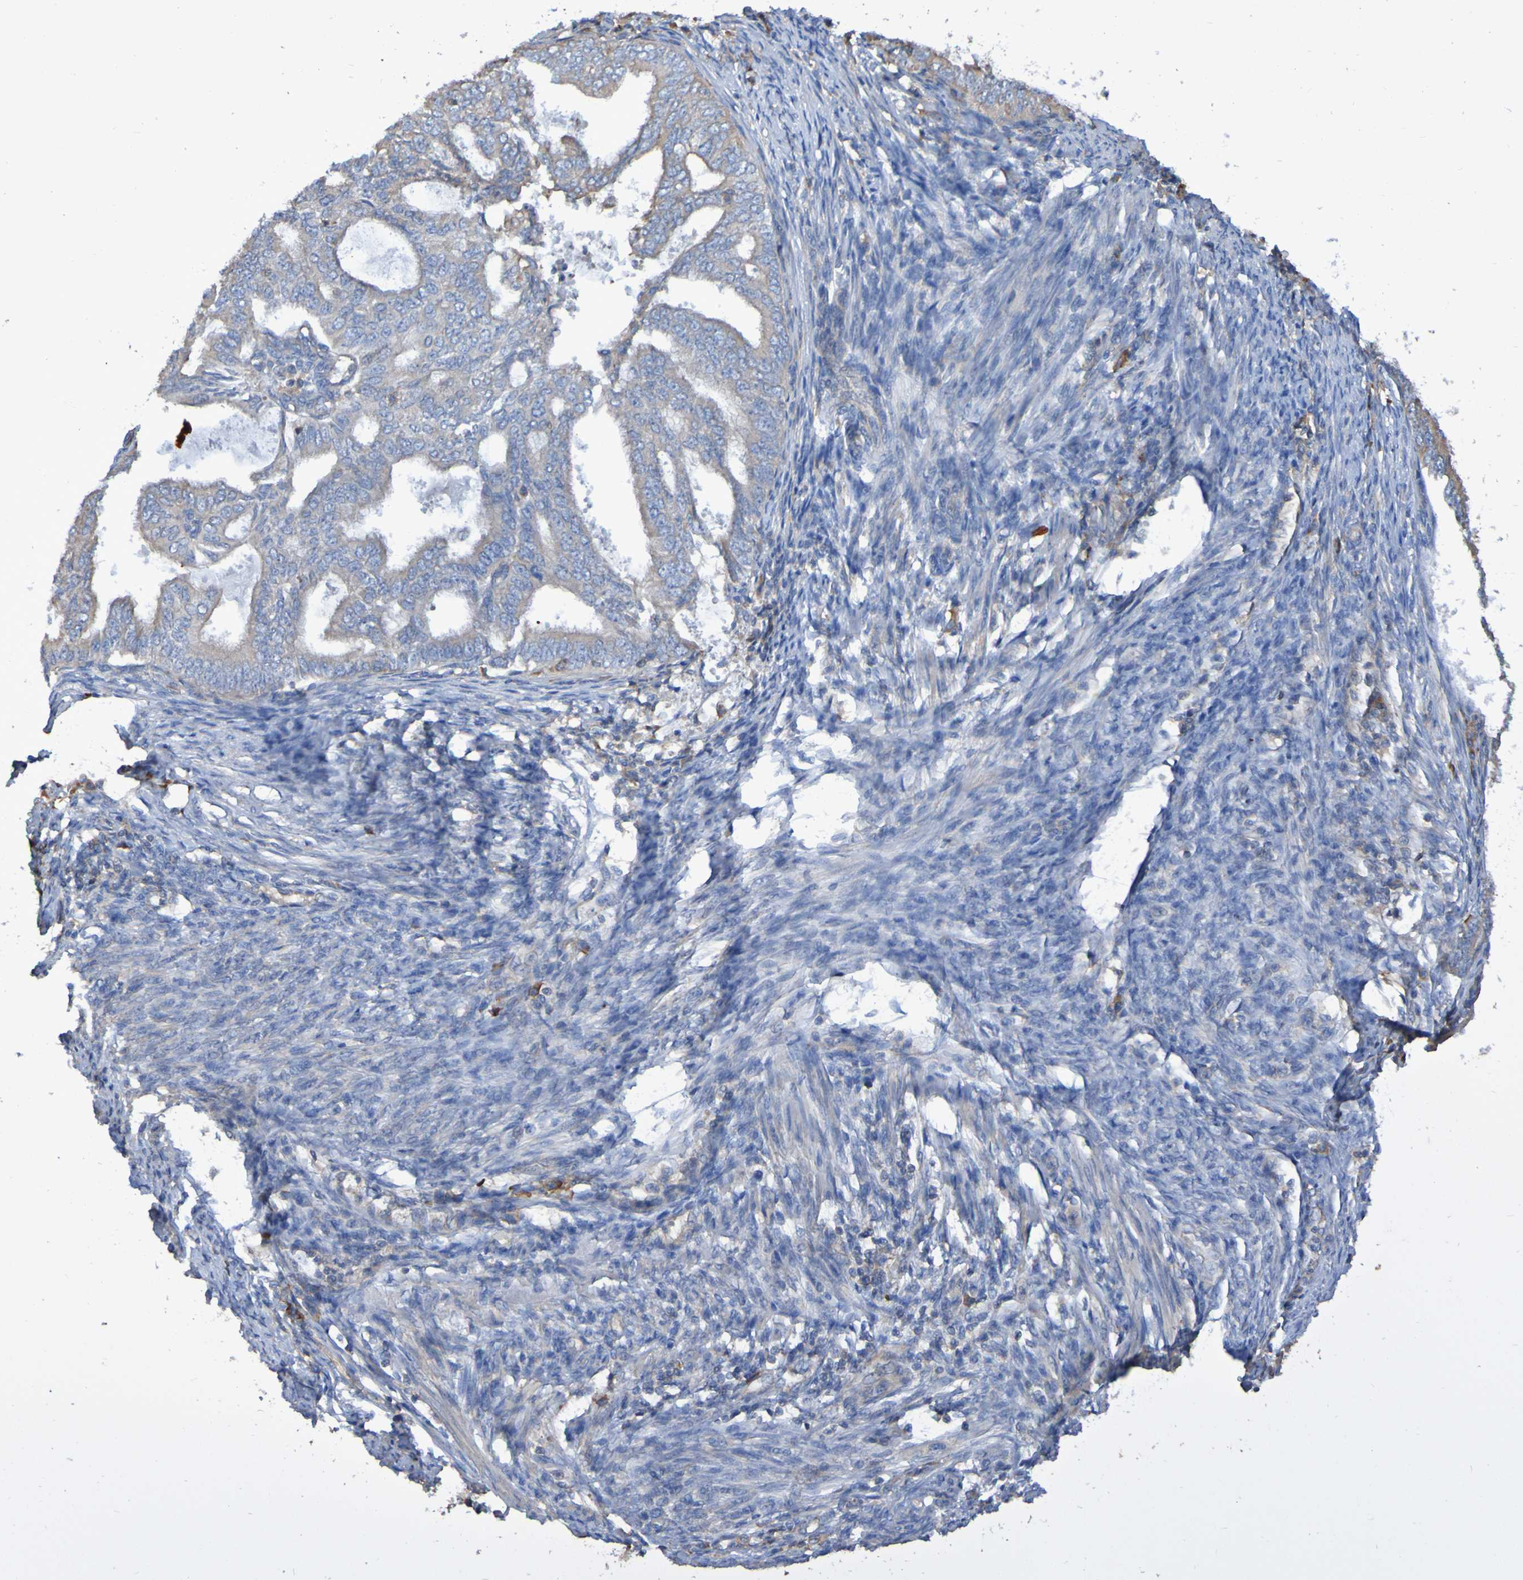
{"staining": {"intensity": "weak", "quantity": "25%-75%", "location": "cytoplasmic/membranous"}, "tissue": "endometrial cancer", "cell_type": "Tumor cells", "image_type": "cancer", "snomed": [{"axis": "morphology", "description": "Adenocarcinoma, NOS"}, {"axis": "topography", "description": "Endometrium"}], "caption": "DAB (3,3'-diaminobenzidine) immunohistochemical staining of human adenocarcinoma (endometrial) displays weak cytoplasmic/membranous protein positivity in about 25%-75% of tumor cells. (Brightfield microscopy of DAB IHC at high magnification).", "gene": "SYNJ1", "patient": {"sex": "female", "age": 58}}